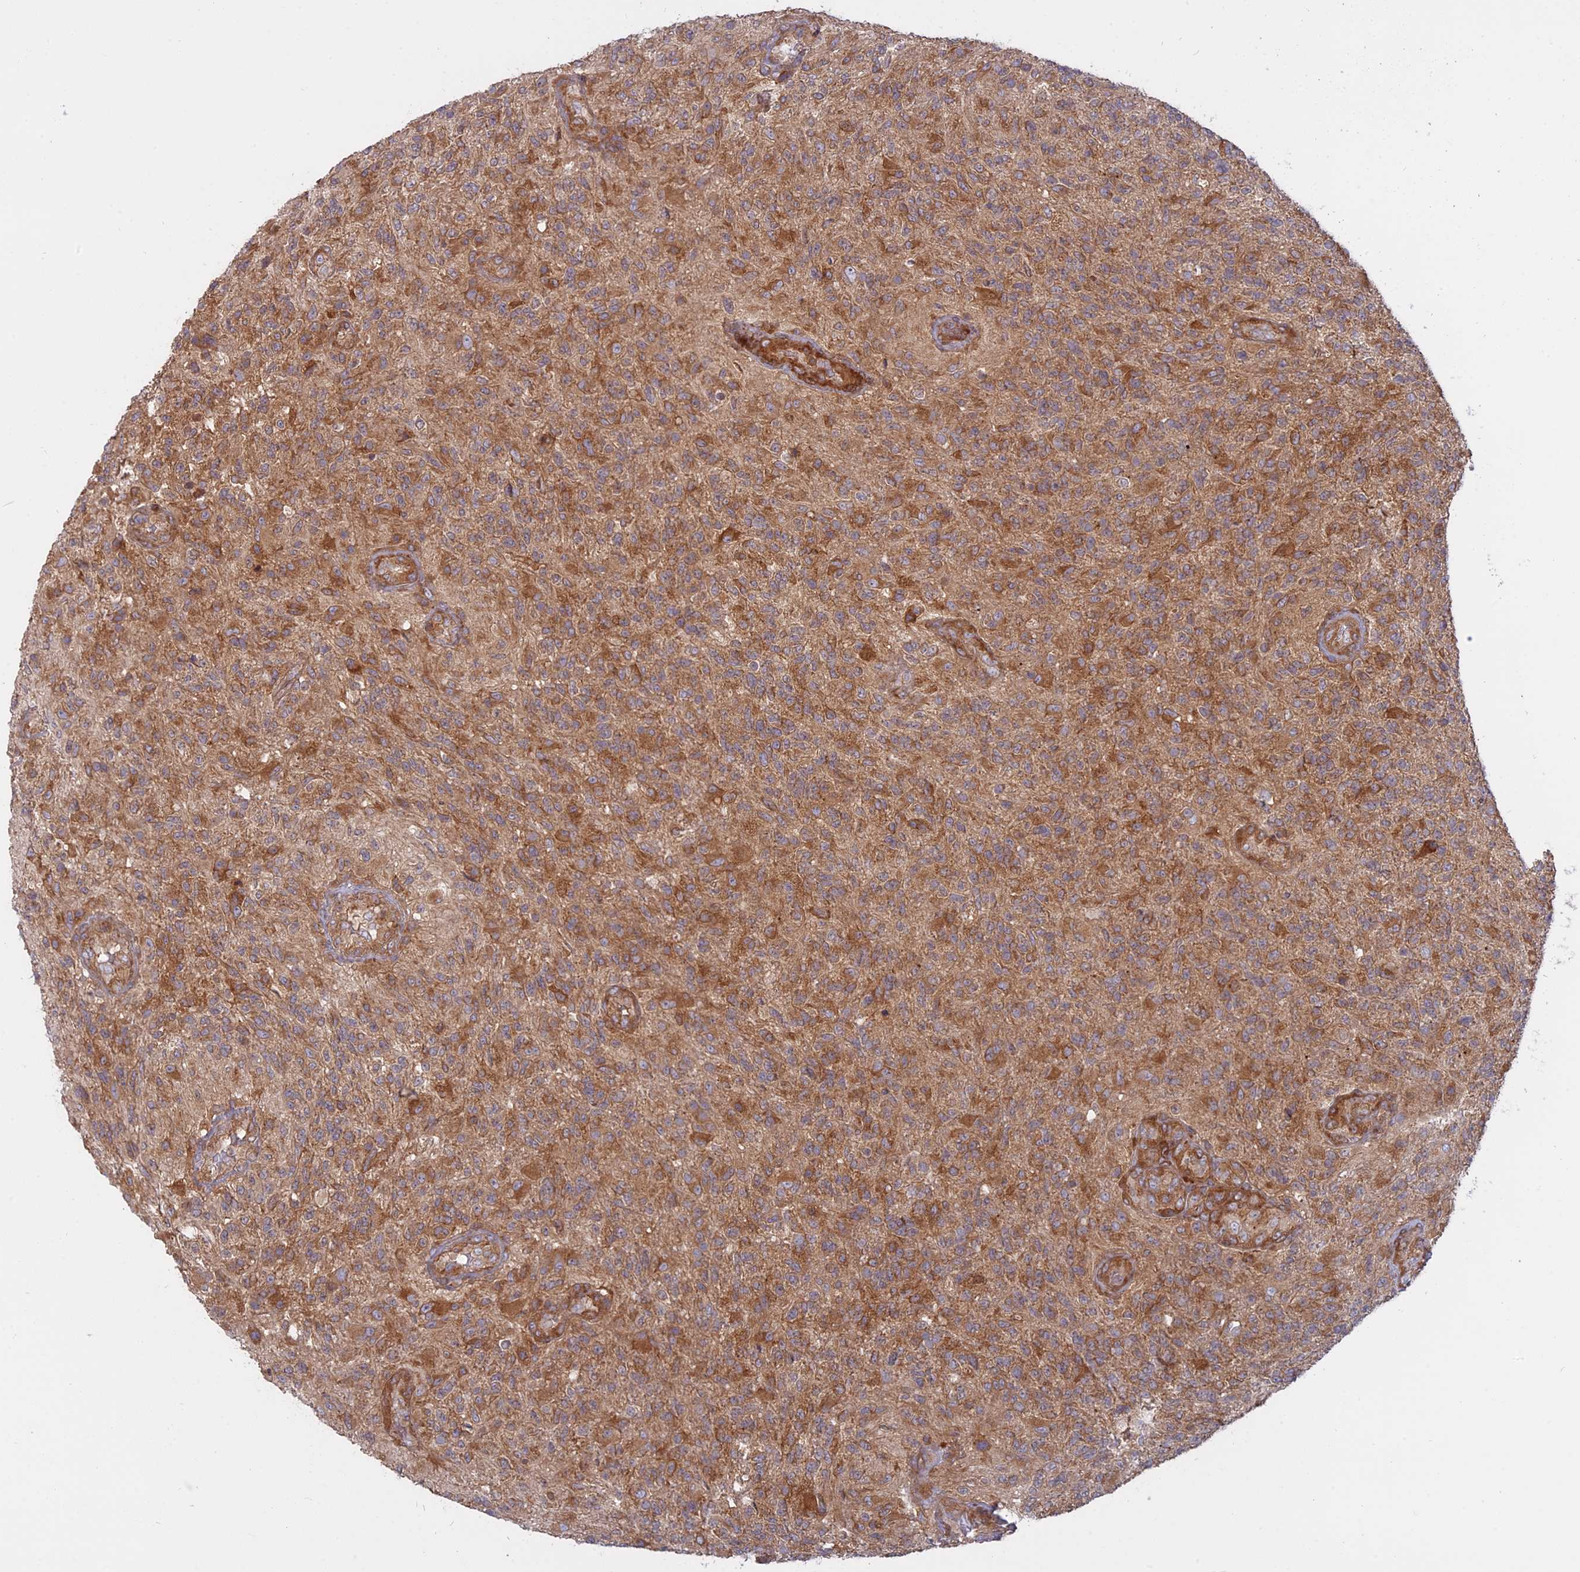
{"staining": {"intensity": "moderate", "quantity": ">75%", "location": "cytoplasmic/membranous"}, "tissue": "glioma", "cell_type": "Tumor cells", "image_type": "cancer", "snomed": [{"axis": "morphology", "description": "Glioma, malignant, High grade"}, {"axis": "topography", "description": "Brain"}], "caption": "Tumor cells demonstrate medium levels of moderate cytoplasmic/membranous positivity in approximately >75% of cells in human malignant glioma (high-grade). (DAB (3,3'-diaminobenzidine) IHC, brown staining for protein, blue staining for nuclei).", "gene": "TMEM208", "patient": {"sex": "male", "age": 56}}